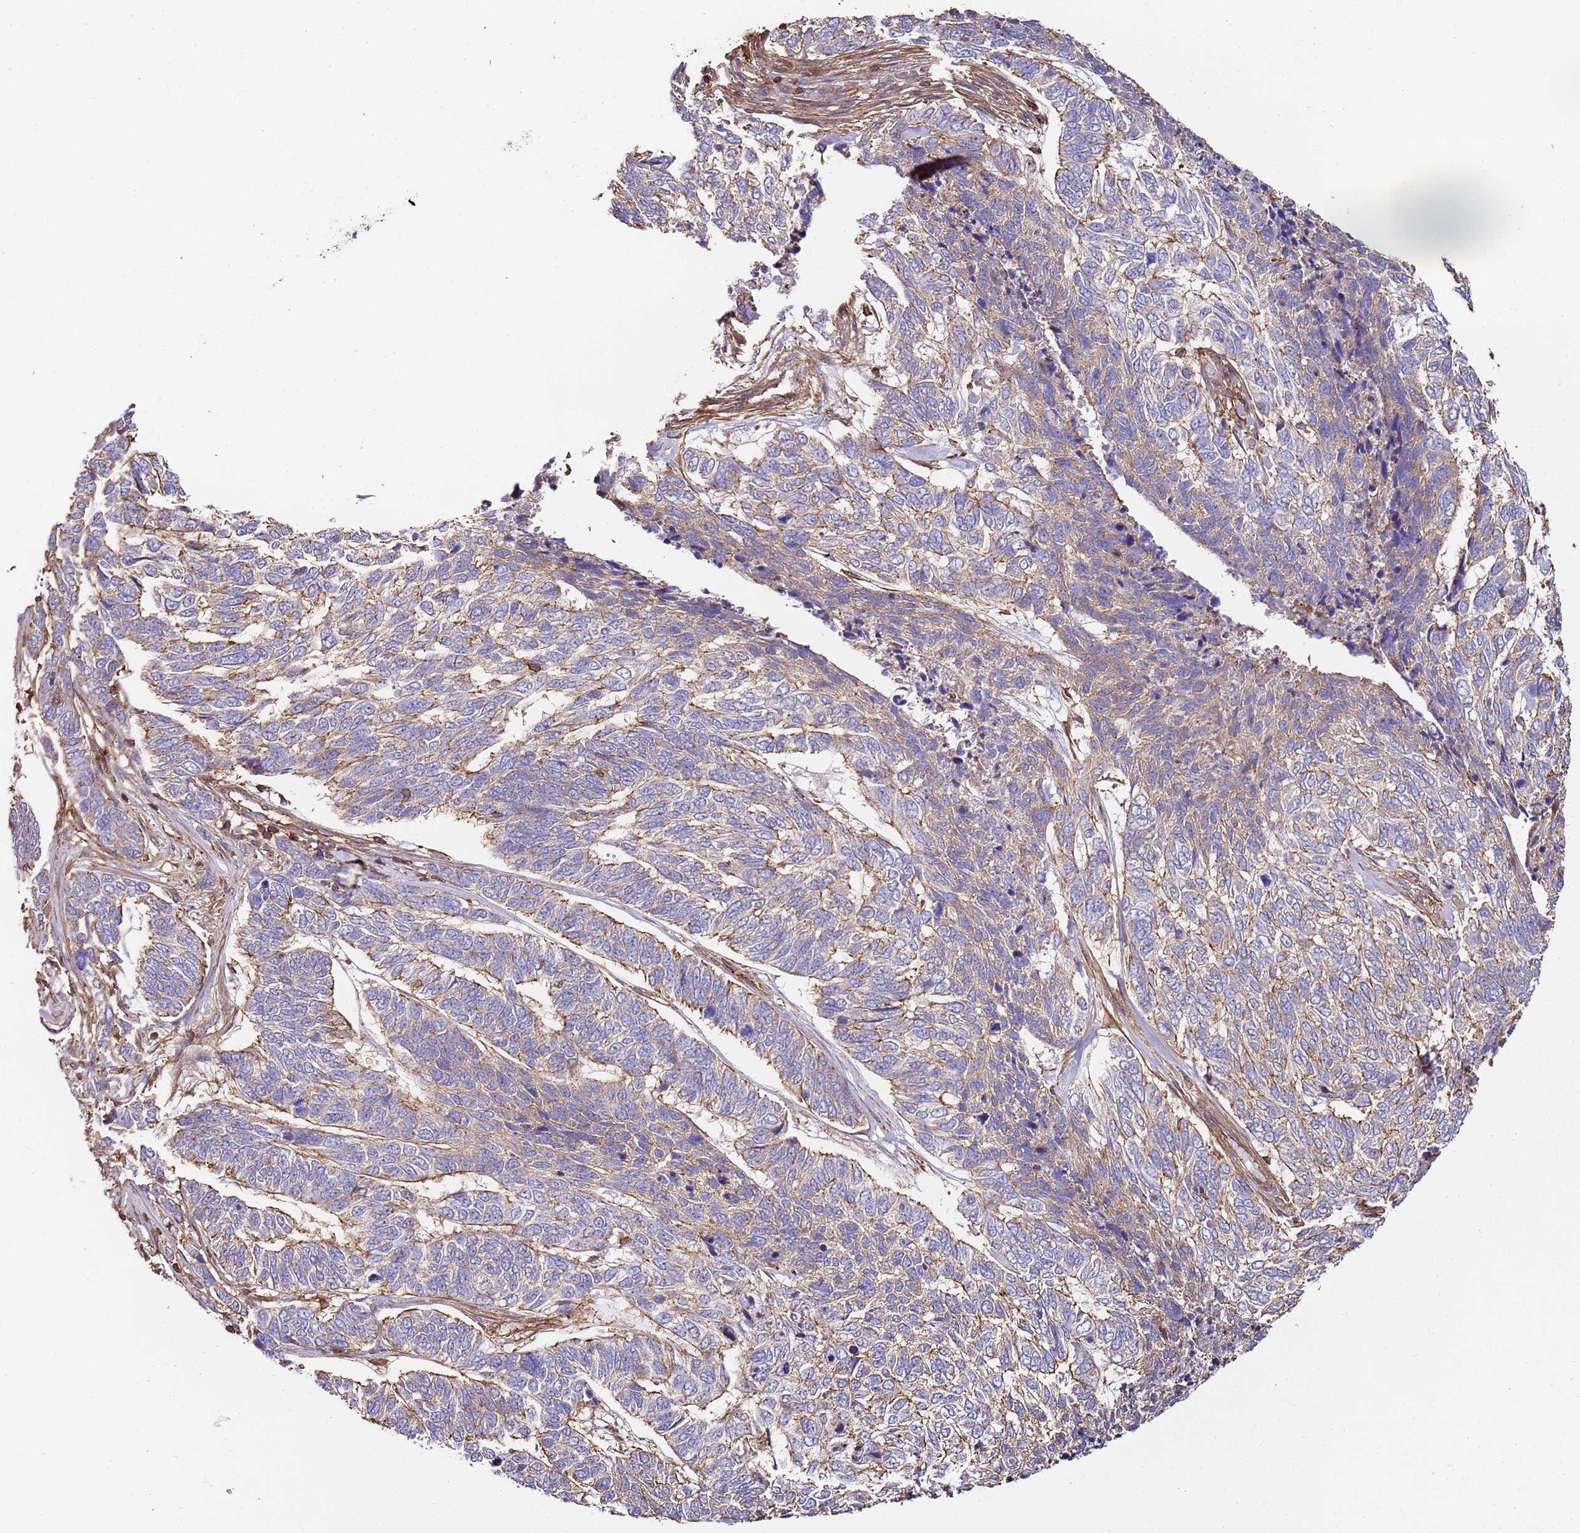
{"staining": {"intensity": "weak", "quantity": "25%-75%", "location": "cytoplasmic/membranous"}, "tissue": "skin cancer", "cell_type": "Tumor cells", "image_type": "cancer", "snomed": [{"axis": "morphology", "description": "Basal cell carcinoma"}, {"axis": "topography", "description": "Skin"}], "caption": "Tumor cells display weak cytoplasmic/membranous expression in about 25%-75% of cells in basal cell carcinoma (skin). (DAB = brown stain, brightfield microscopy at high magnification).", "gene": "CYP2U1", "patient": {"sex": "female", "age": 65}}